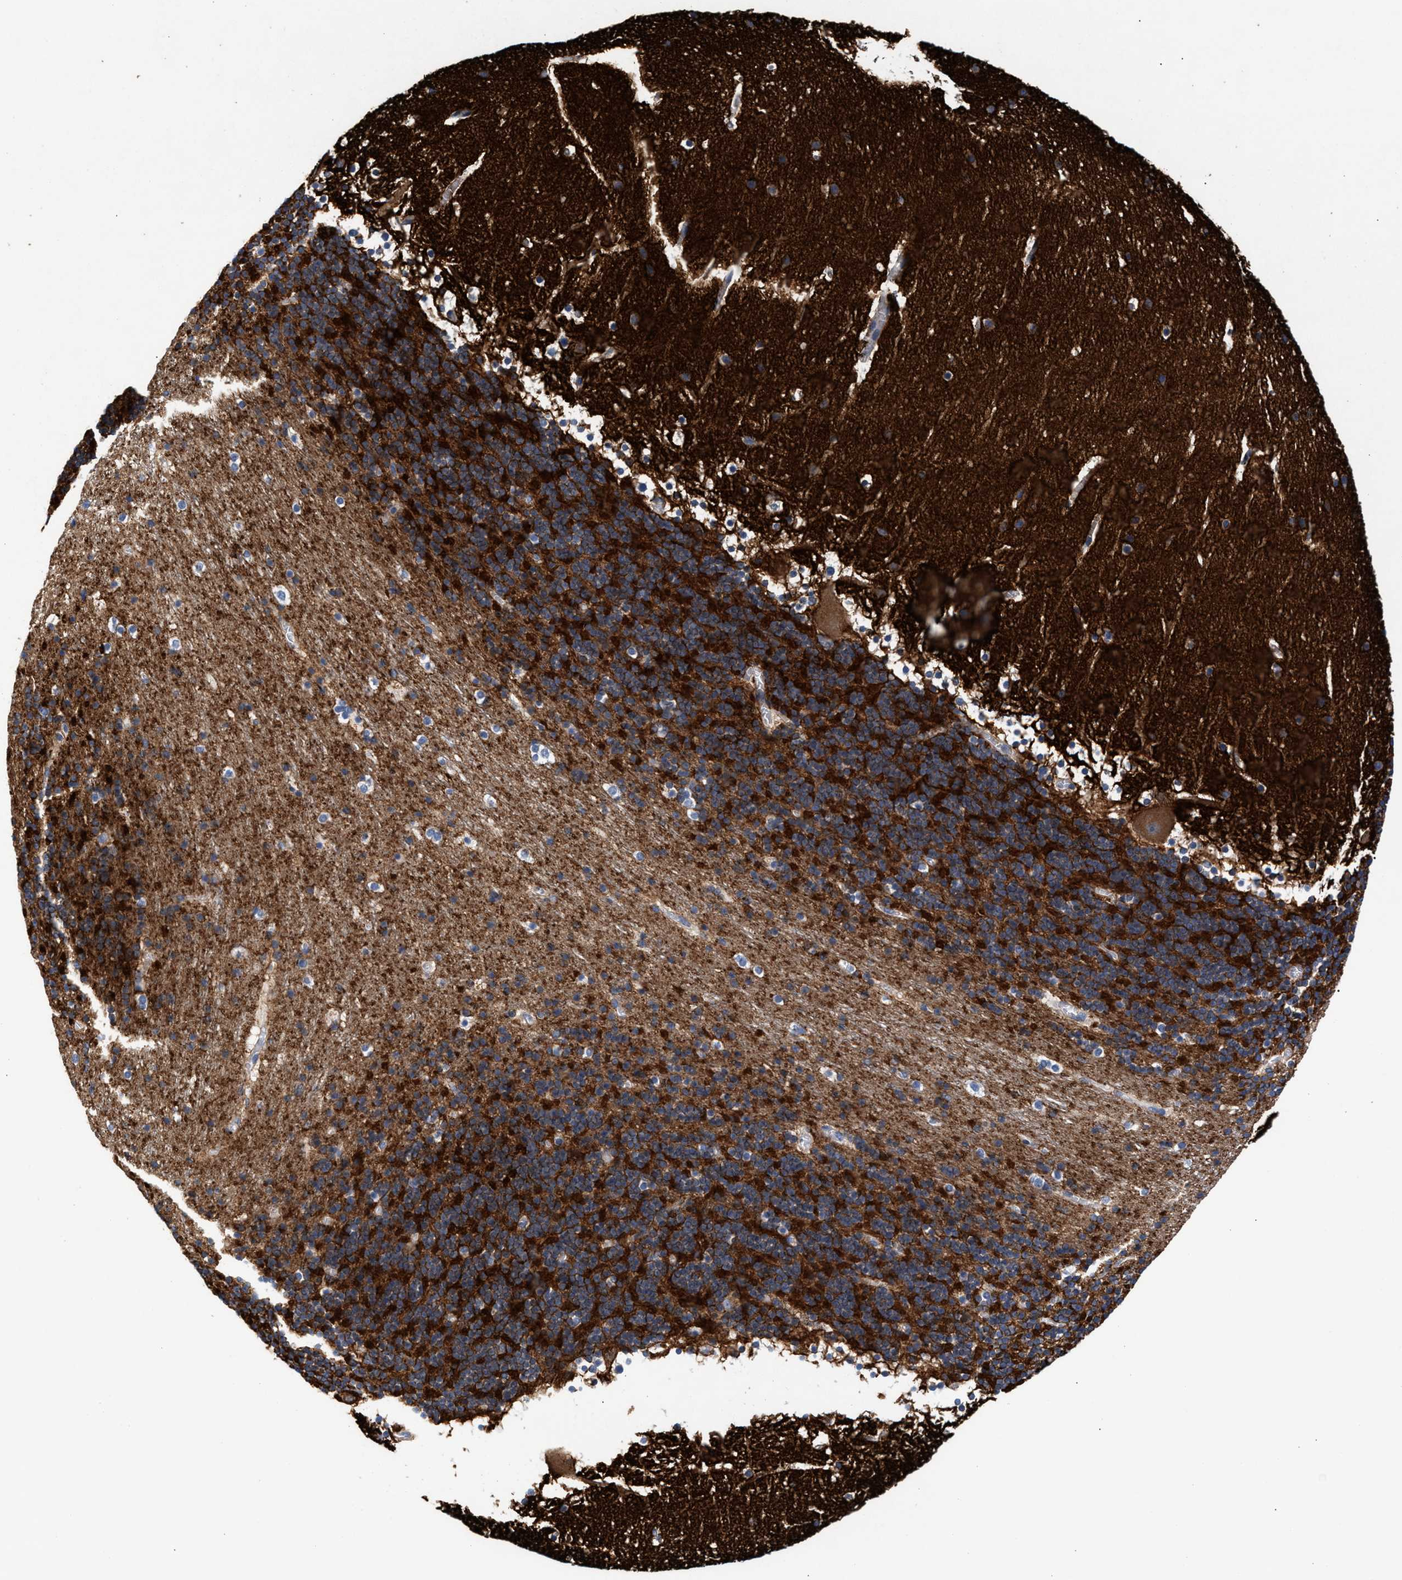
{"staining": {"intensity": "strong", "quantity": ">75%", "location": "cytoplasmic/membranous"}, "tissue": "cerebellum", "cell_type": "Cells in granular layer", "image_type": "normal", "snomed": [{"axis": "morphology", "description": "Normal tissue, NOS"}, {"axis": "topography", "description": "Cerebellum"}], "caption": "Immunohistochemical staining of normal human cerebellum exhibits strong cytoplasmic/membranous protein expression in about >75% of cells in granular layer. (DAB (3,3'-diaminobenzidine) IHC, brown staining for protein, blue staining for nuclei).", "gene": "GNAI3", "patient": {"sex": "male", "age": 45}}